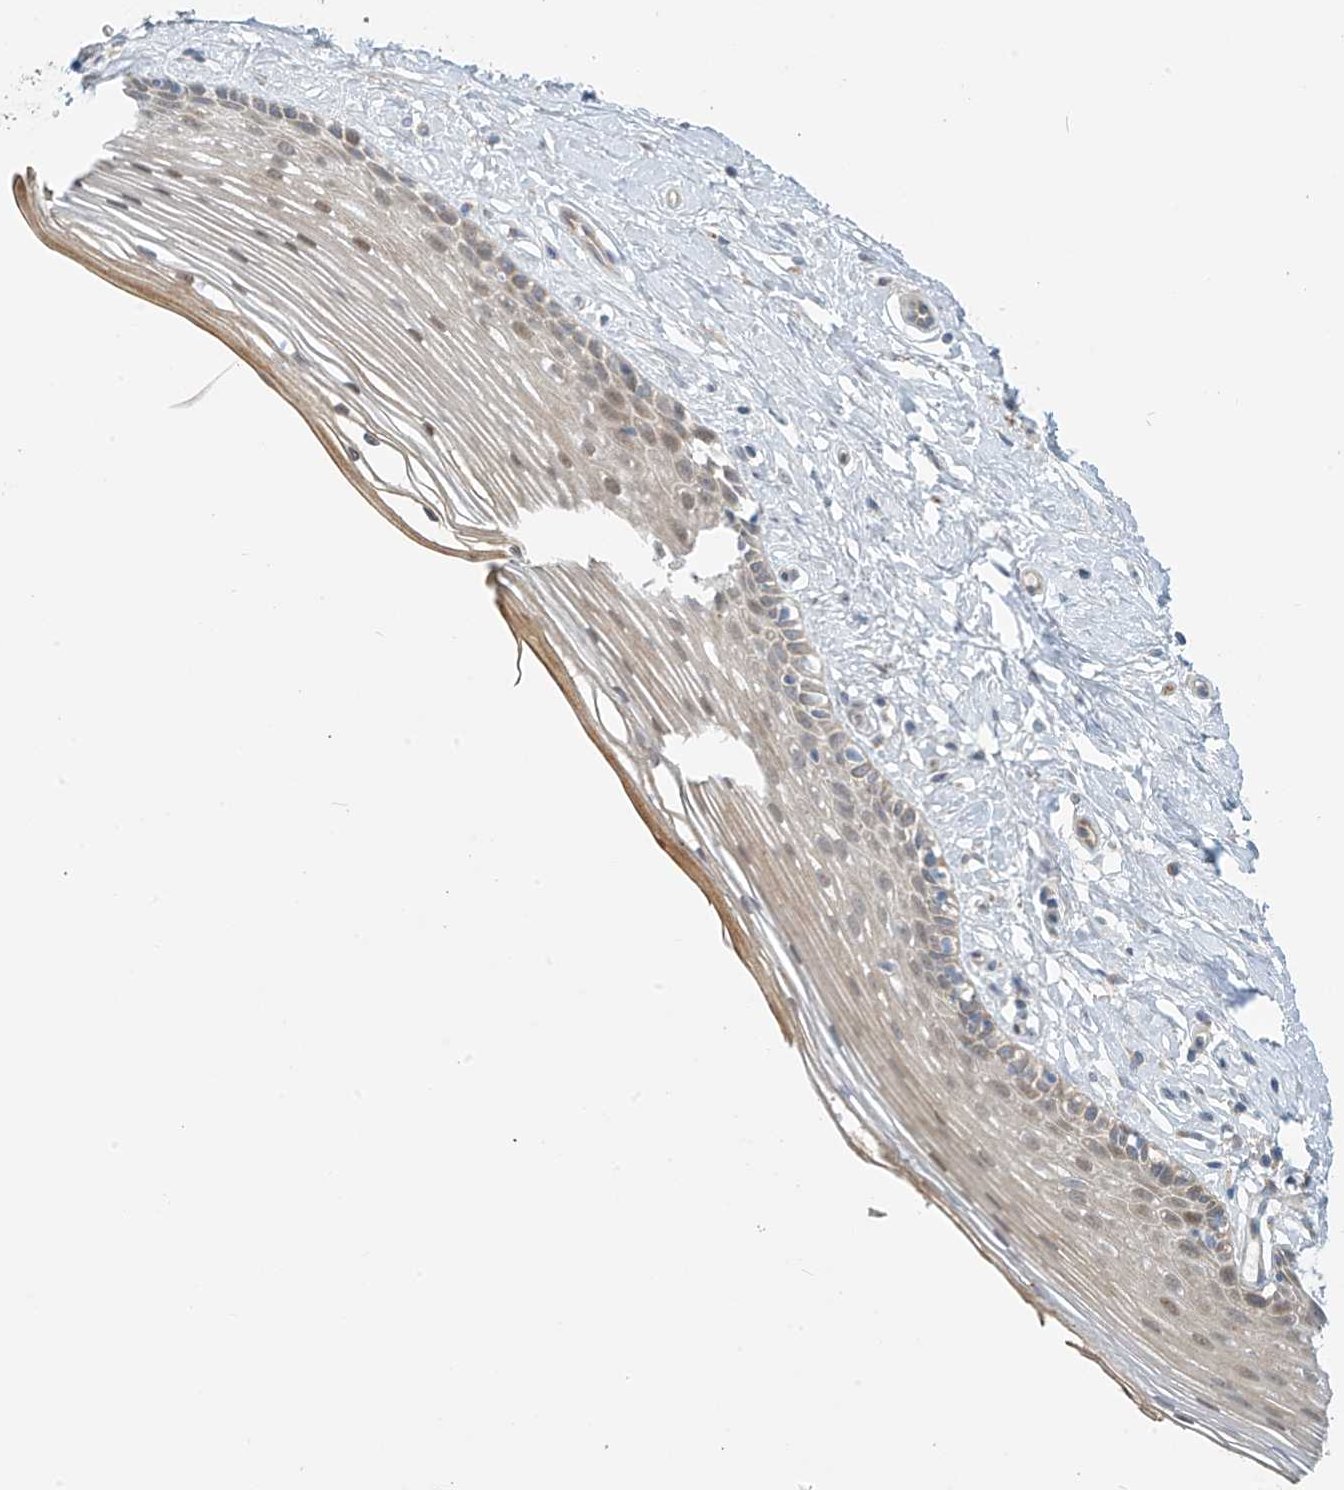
{"staining": {"intensity": "weak", "quantity": "25%-75%", "location": "cytoplasmic/membranous"}, "tissue": "vagina", "cell_type": "Squamous epithelial cells", "image_type": "normal", "snomed": [{"axis": "morphology", "description": "Normal tissue, NOS"}, {"axis": "topography", "description": "Vagina"}], "caption": "Immunohistochemical staining of normal vagina reveals low levels of weak cytoplasmic/membranous expression in about 25%-75% of squamous epithelial cells.", "gene": "FSD1L", "patient": {"sex": "female", "age": 46}}